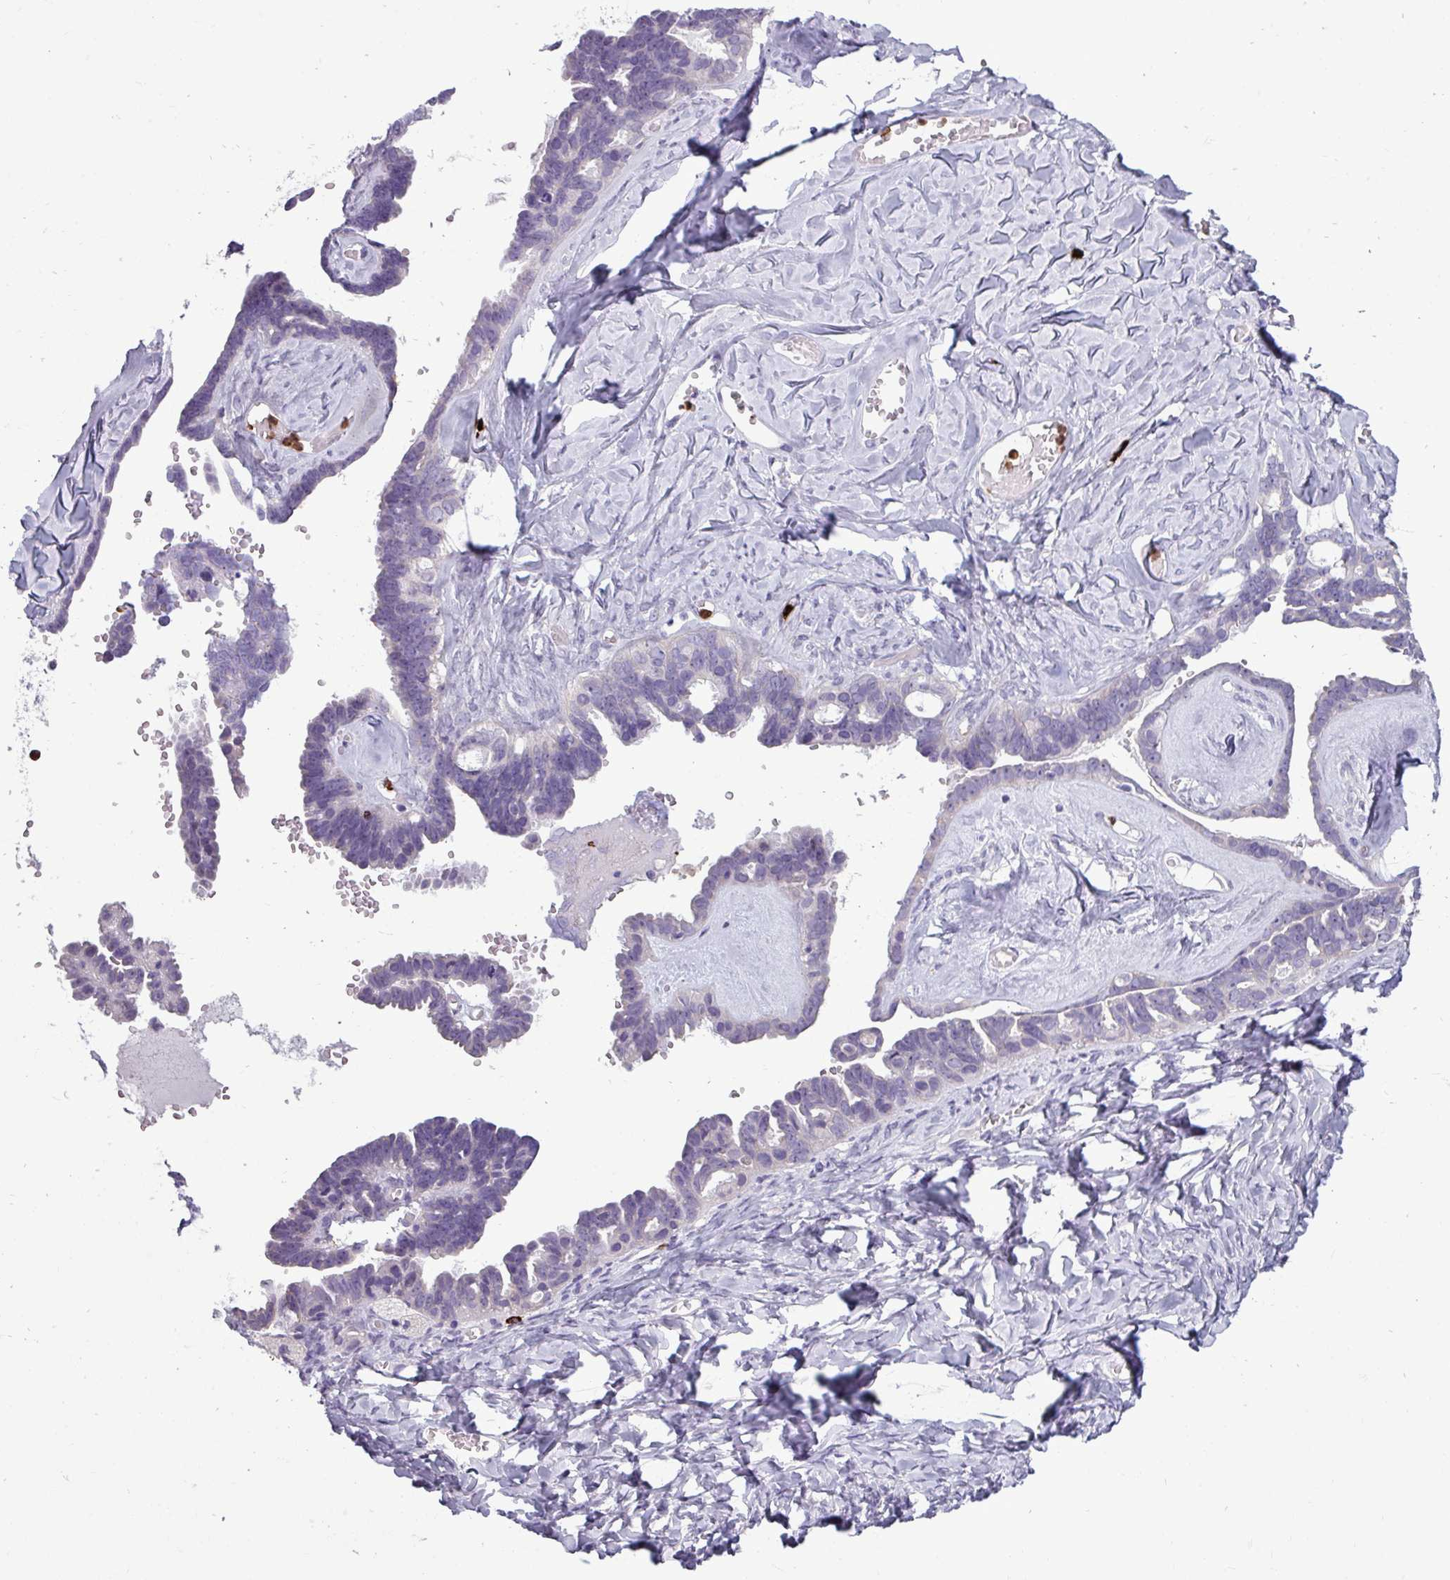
{"staining": {"intensity": "negative", "quantity": "none", "location": "none"}, "tissue": "ovarian cancer", "cell_type": "Tumor cells", "image_type": "cancer", "snomed": [{"axis": "morphology", "description": "Cystadenocarcinoma, serous, NOS"}, {"axis": "topography", "description": "Ovary"}], "caption": "Immunohistochemical staining of ovarian cancer reveals no significant expression in tumor cells. (Stains: DAB (3,3'-diaminobenzidine) IHC with hematoxylin counter stain, Microscopy: brightfield microscopy at high magnification).", "gene": "TRIM39", "patient": {"sex": "female", "age": 69}}